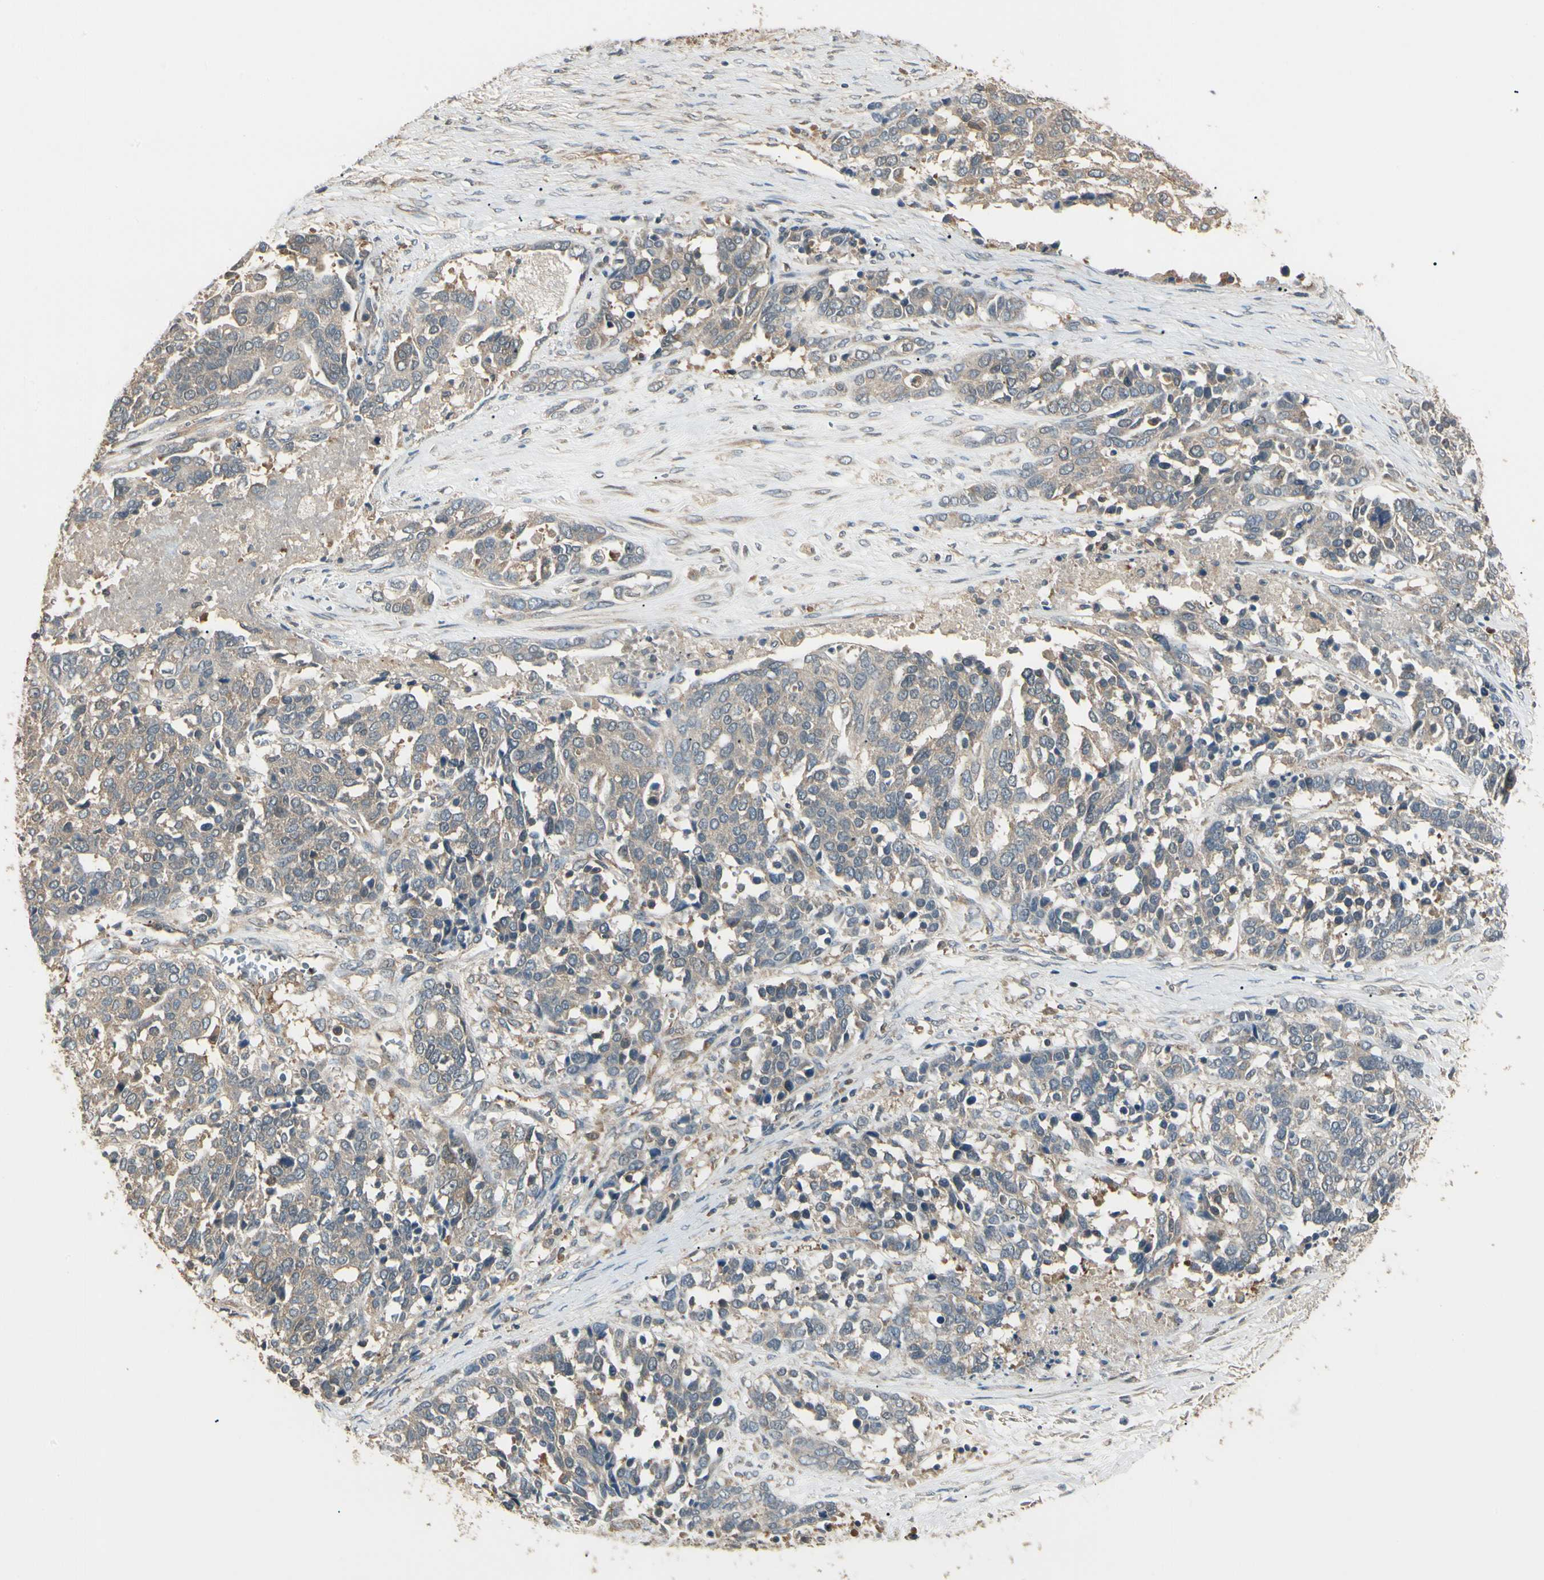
{"staining": {"intensity": "weak", "quantity": ">75%", "location": "cytoplasmic/membranous"}, "tissue": "ovarian cancer", "cell_type": "Tumor cells", "image_type": "cancer", "snomed": [{"axis": "morphology", "description": "Cystadenocarcinoma, serous, NOS"}, {"axis": "topography", "description": "Ovary"}], "caption": "This micrograph displays ovarian cancer stained with immunohistochemistry to label a protein in brown. The cytoplasmic/membranous of tumor cells show weak positivity for the protein. Nuclei are counter-stained blue.", "gene": "CCT7", "patient": {"sex": "female", "age": 44}}